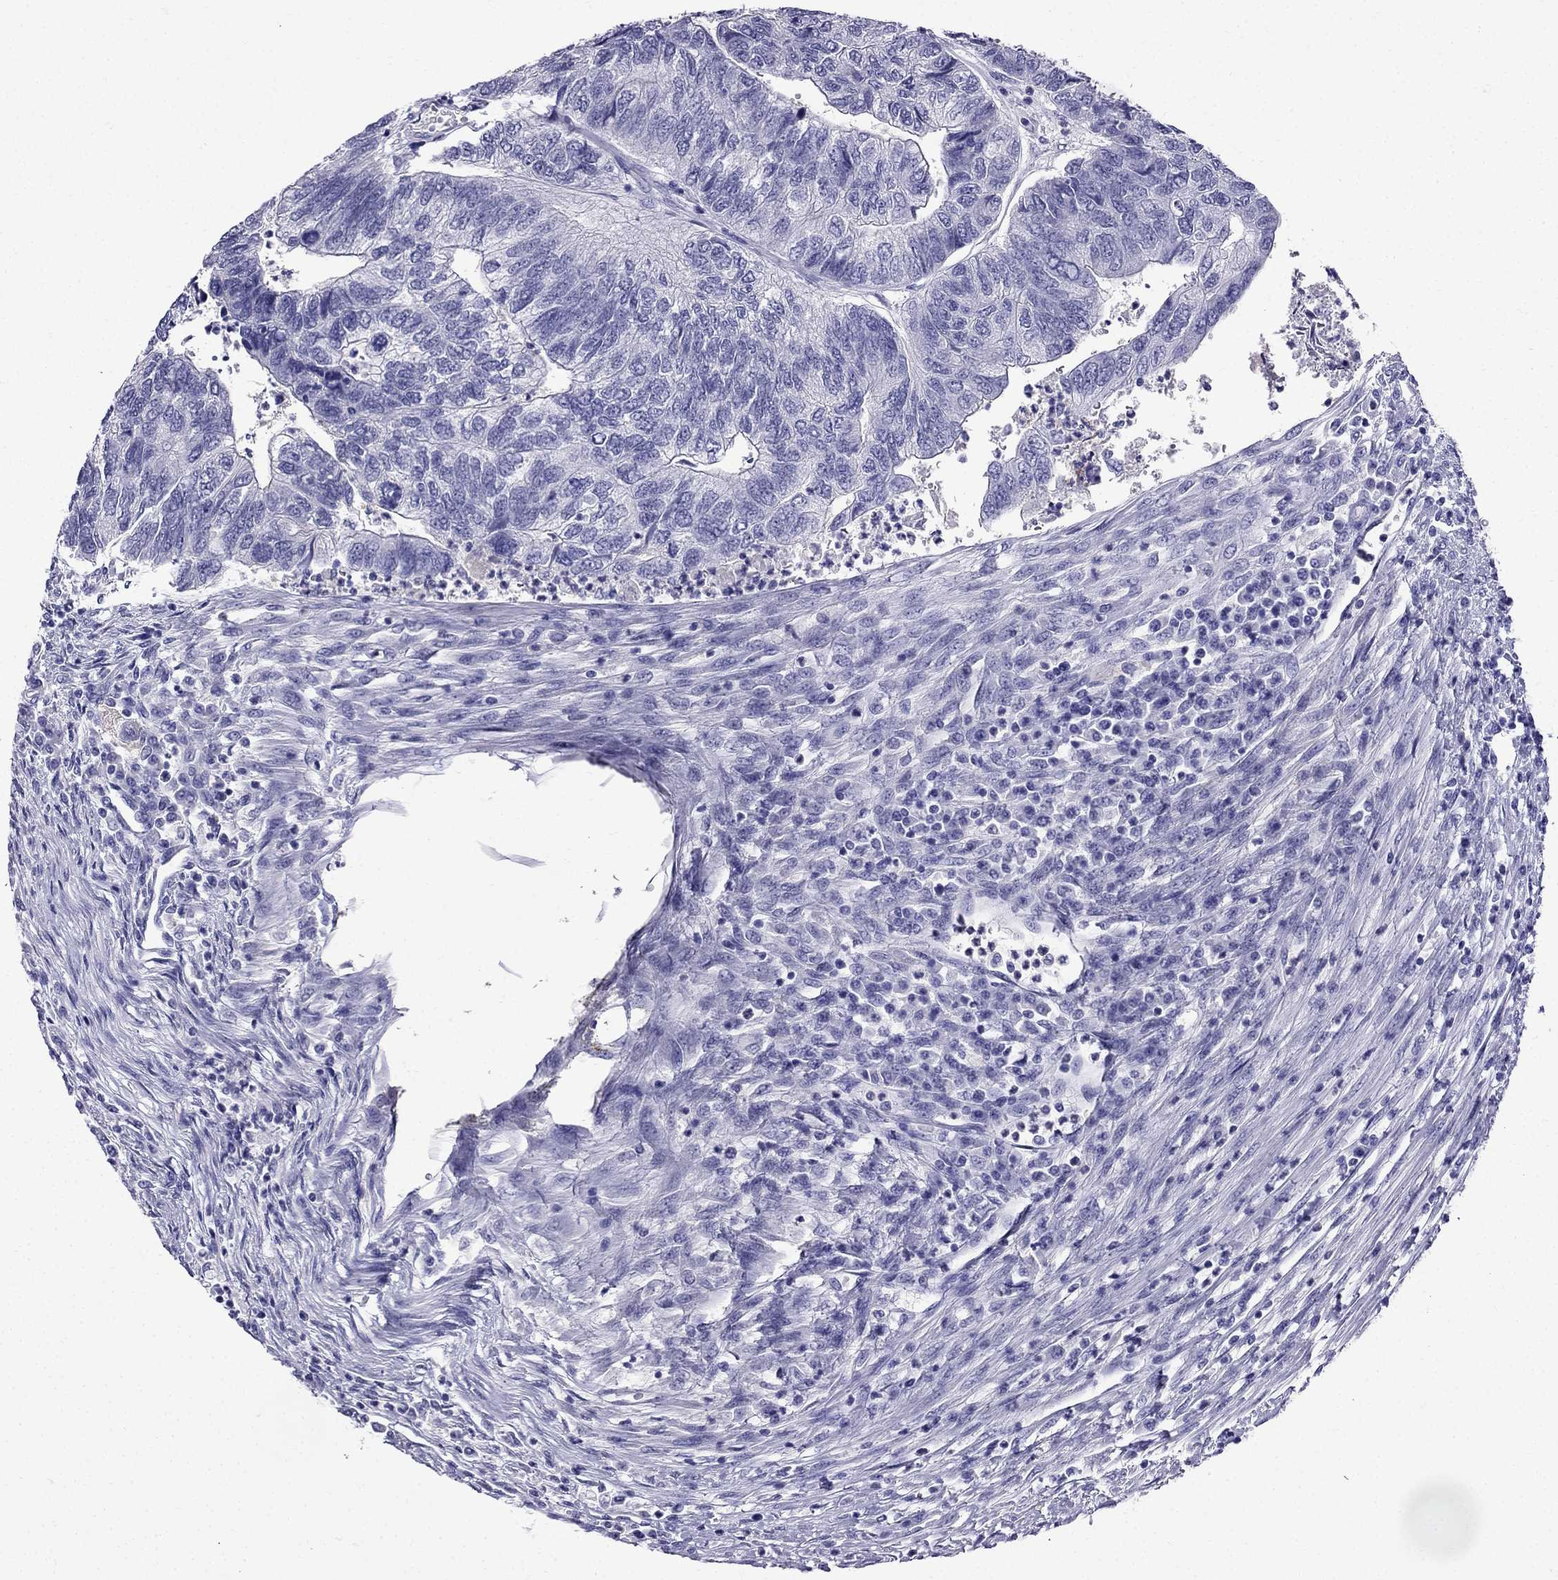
{"staining": {"intensity": "negative", "quantity": "none", "location": "none"}, "tissue": "colorectal cancer", "cell_type": "Tumor cells", "image_type": "cancer", "snomed": [{"axis": "morphology", "description": "Adenocarcinoma, NOS"}, {"axis": "topography", "description": "Colon"}], "caption": "Immunohistochemistry (IHC) image of adenocarcinoma (colorectal) stained for a protein (brown), which shows no staining in tumor cells. (Stains: DAB (3,3'-diaminobenzidine) immunohistochemistry (IHC) with hematoxylin counter stain, Microscopy: brightfield microscopy at high magnification).", "gene": "ERC2", "patient": {"sex": "female", "age": 67}}